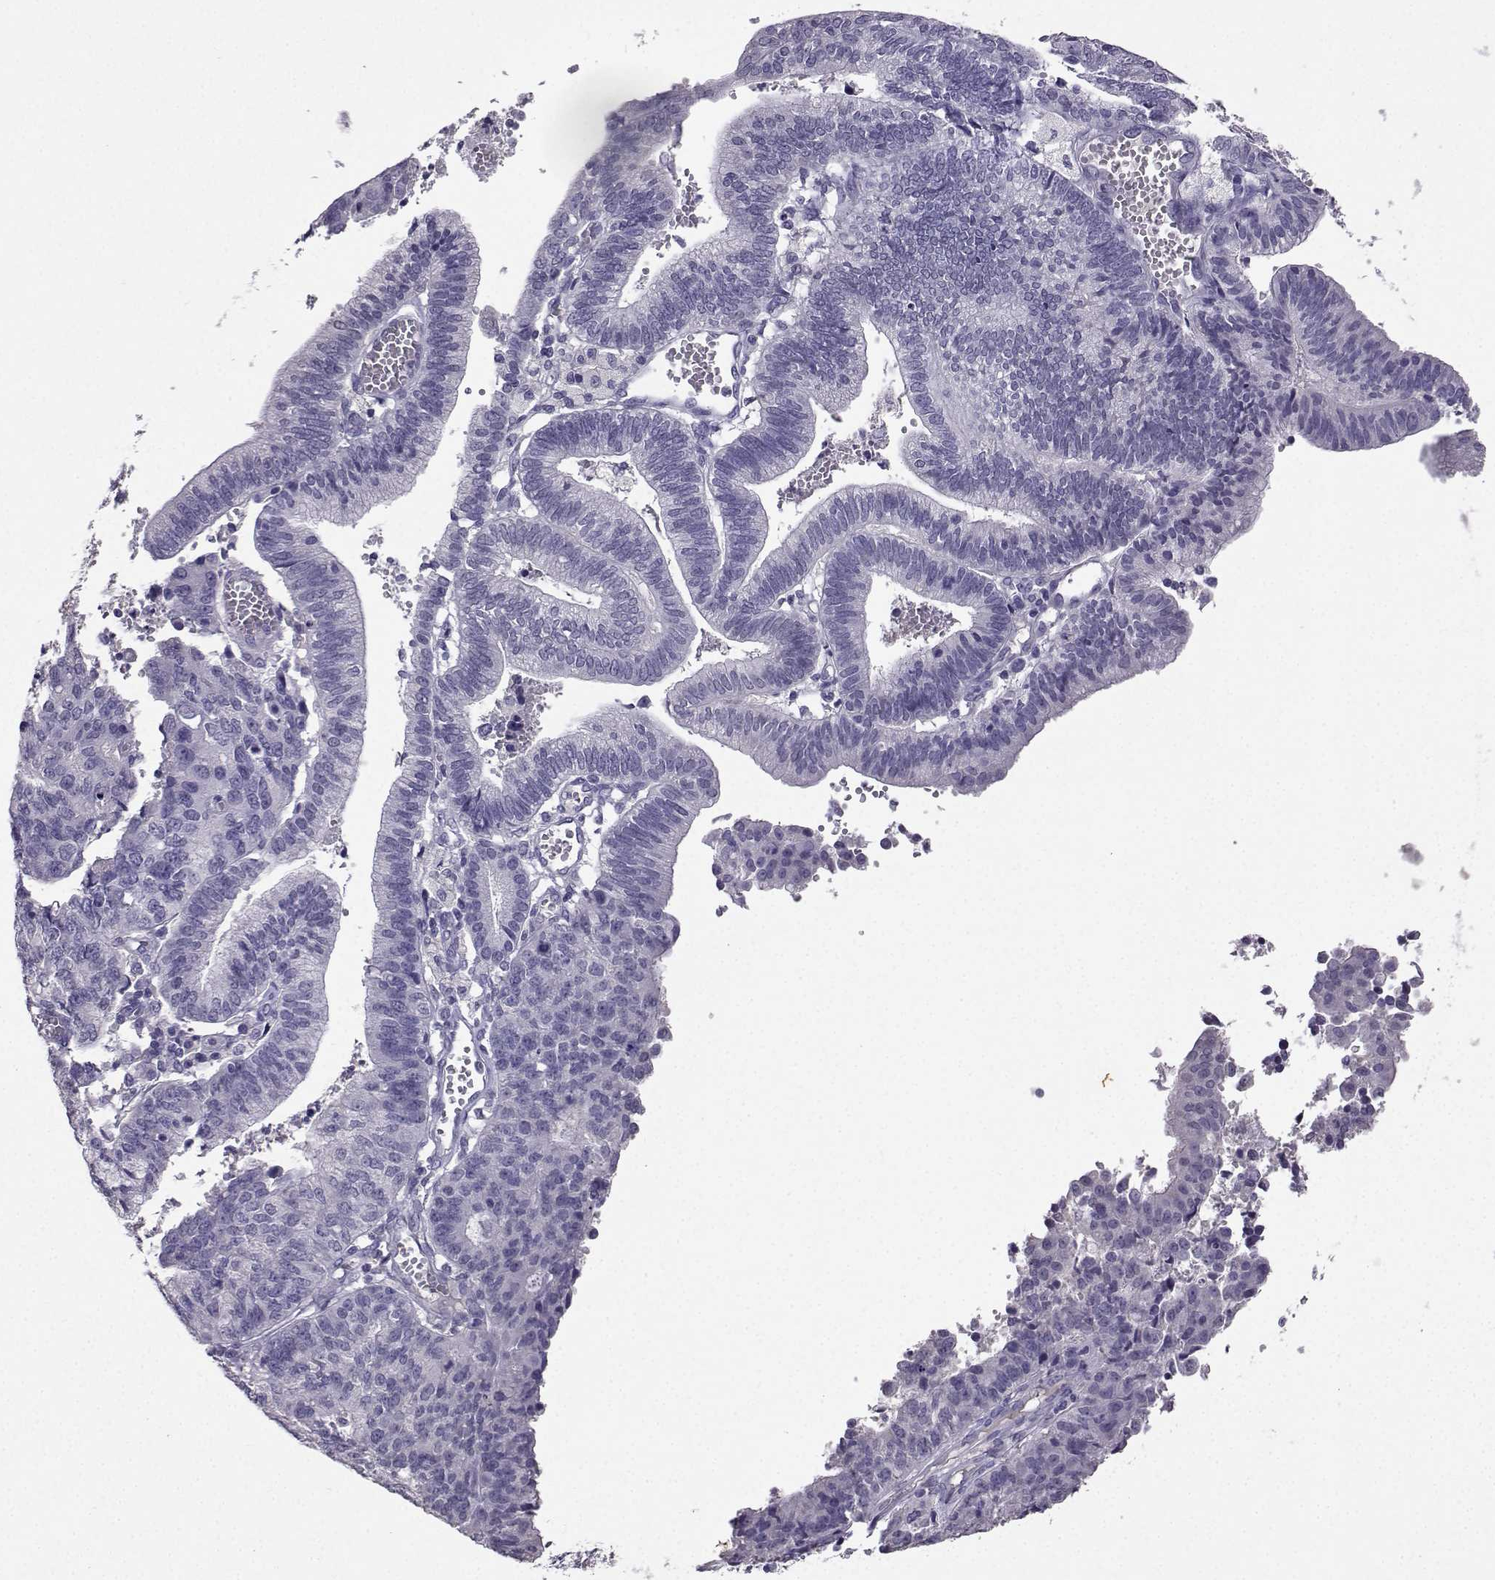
{"staining": {"intensity": "negative", "quantity": "none", "location": "none"}, "tissue": "endometrial cancer", "cell_type": "Tumor cells", "image_type": "cancer", "snomed": [{"axis": "morphology", "description": "Adenocarcinoma, NOS"}, {"axis": "topography", "description": "Endometrium"}], "caption": "Immunohistochemical staining of human endometrial cancer demonstrates no significant positivity in tumor cells.", "gene": "SPAG11B", "patient": {"sex": "female", "age": 82}}